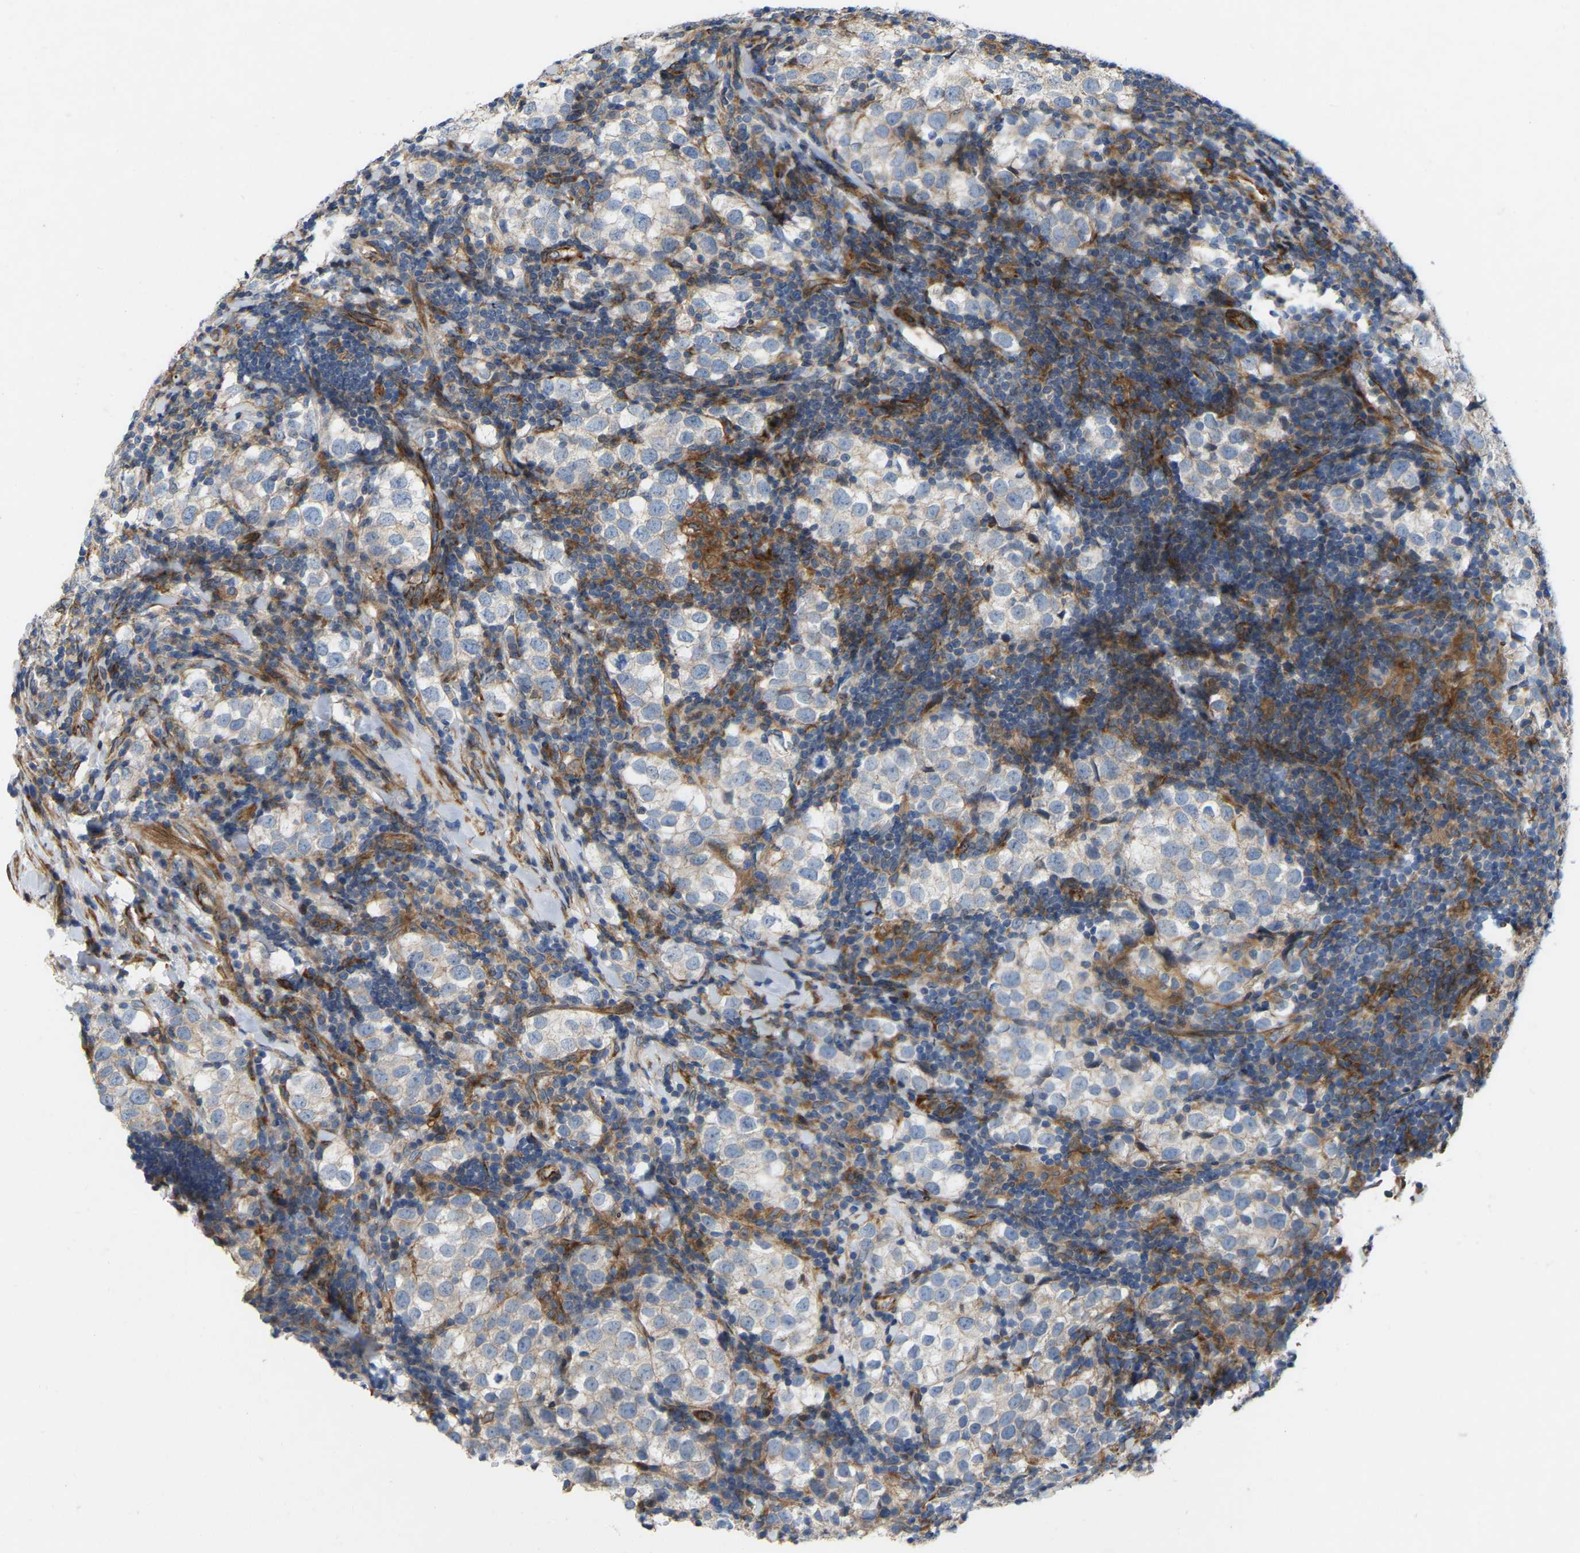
{"staining": {"intensity": "negative", "quantity": "none", "location": "none"}, "tissue": "testis cancer", "cell_type": "Tumor cells", "image_type": "cancer", "snomed": [{"axis": "morphology", "description": "Seminoma, NOS"}, {"axis": "morphology", "description": "Carcinoma, Embryonal, NOS"}, {"axis": "topography", "description": "Testis"}], "caption": "A high-resolution histopathology image shows immunohistochemistry (IHC) staining of testis cancer, which shows no significant staining in tumor cells. (Immunohistochemistry (ihc), brightfield microscopy, high magnification).", "gene": "TOR1B", "patient": {"sex": "male", "age": 36}}